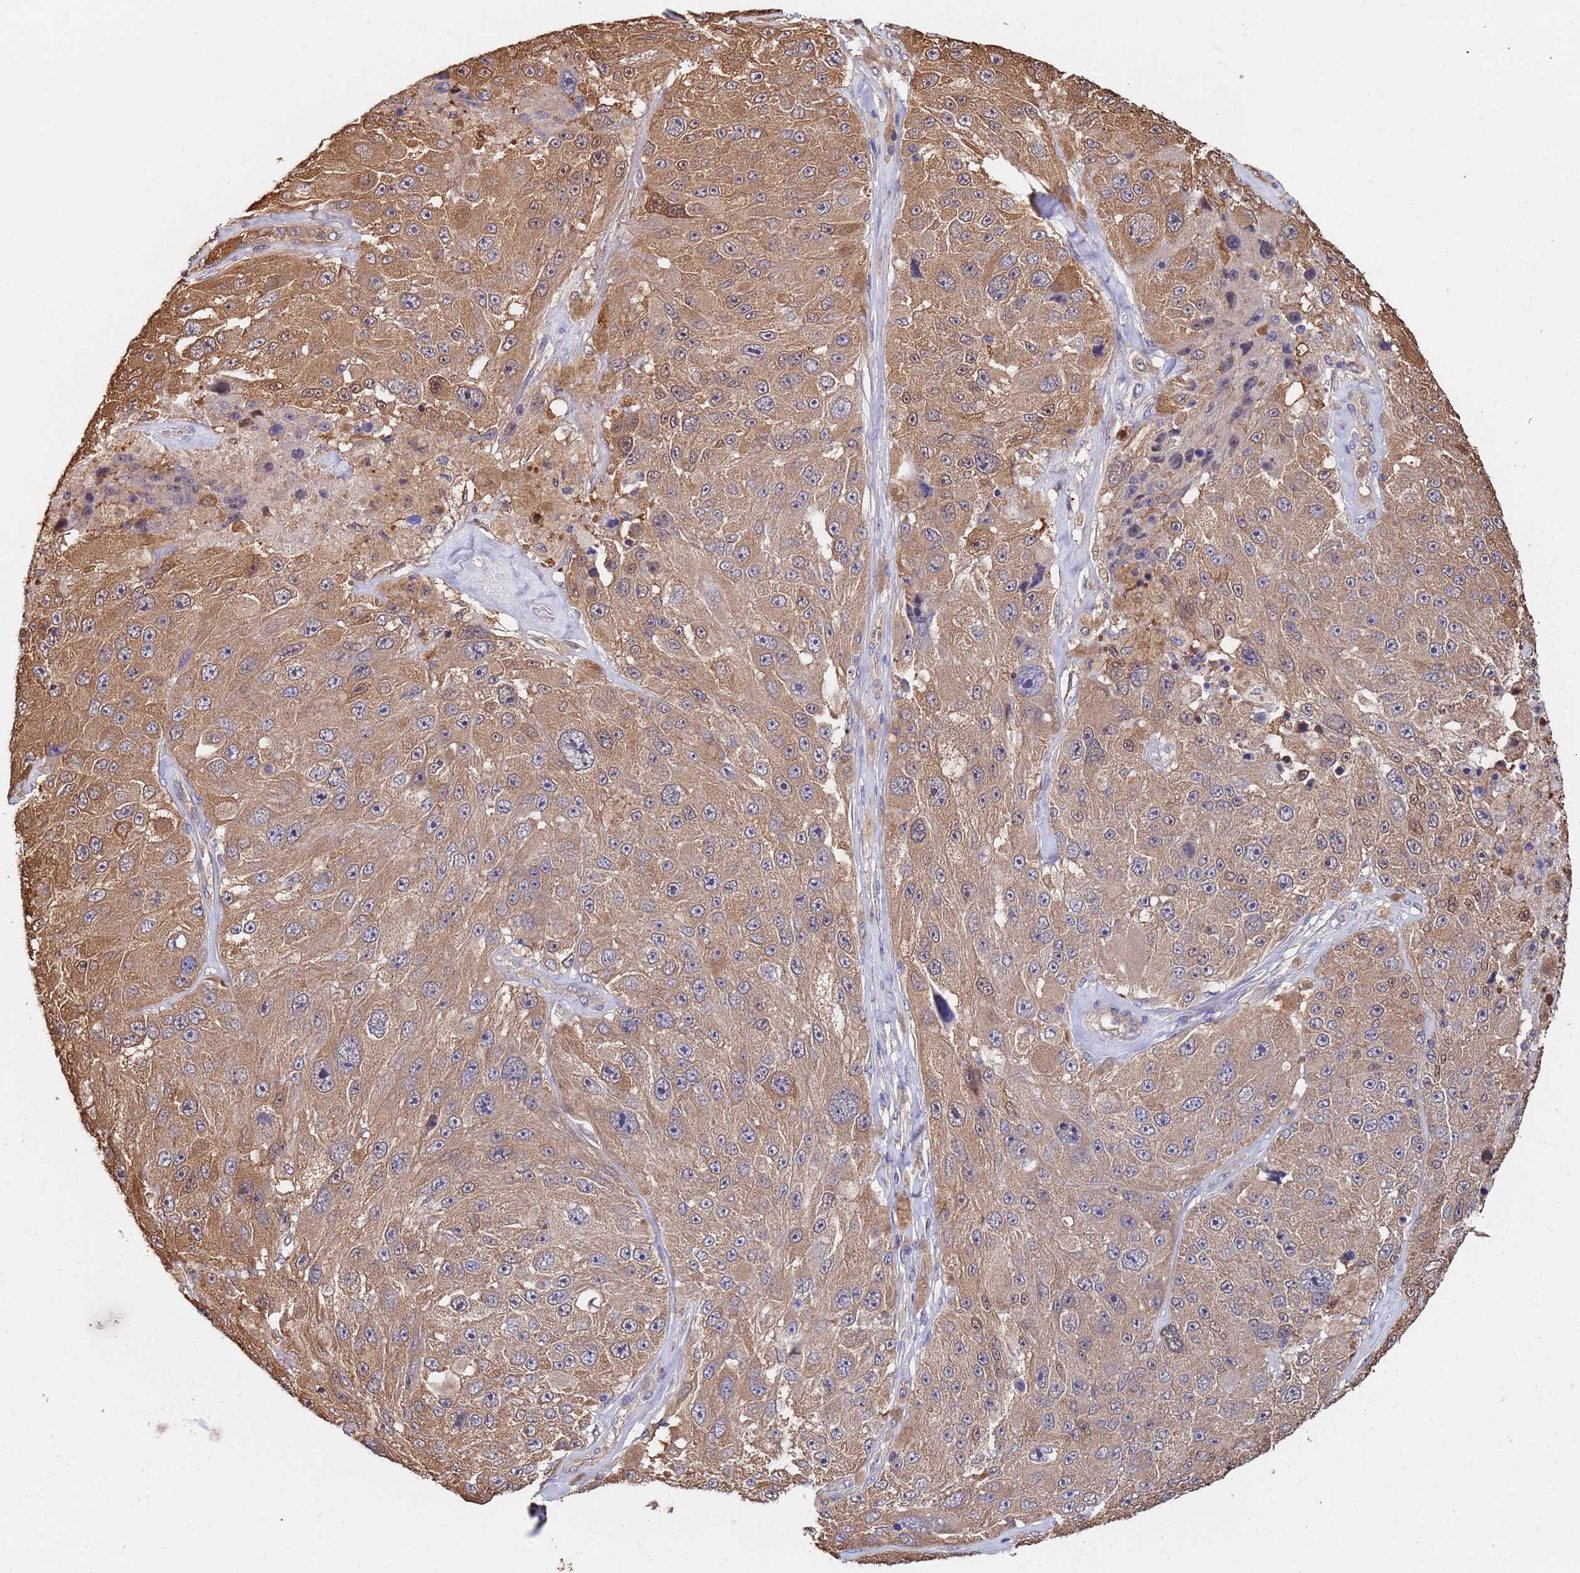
{"staining": {"intensity": "moderate", "quantity": ">75%", "location": "cytoplasmic/membranous"}, "tissue": "melanoma", "cell_type": "Tumor cells", "image_type": "cancer", "snomed": [{"axis": "morphology", "description": "Malignant melanoma, Metastatic site"}, {"axis": "topography", "description": "Lymph node"}], "caption": "IHC image of human melanoma stained for a protein (brown), which reveals medium levels of moderate cytoplasmic/membranous positivity in about >75% of tumor cells.", "gene": "FAM25A", "patient": {"sex": "male", "age": 62}}